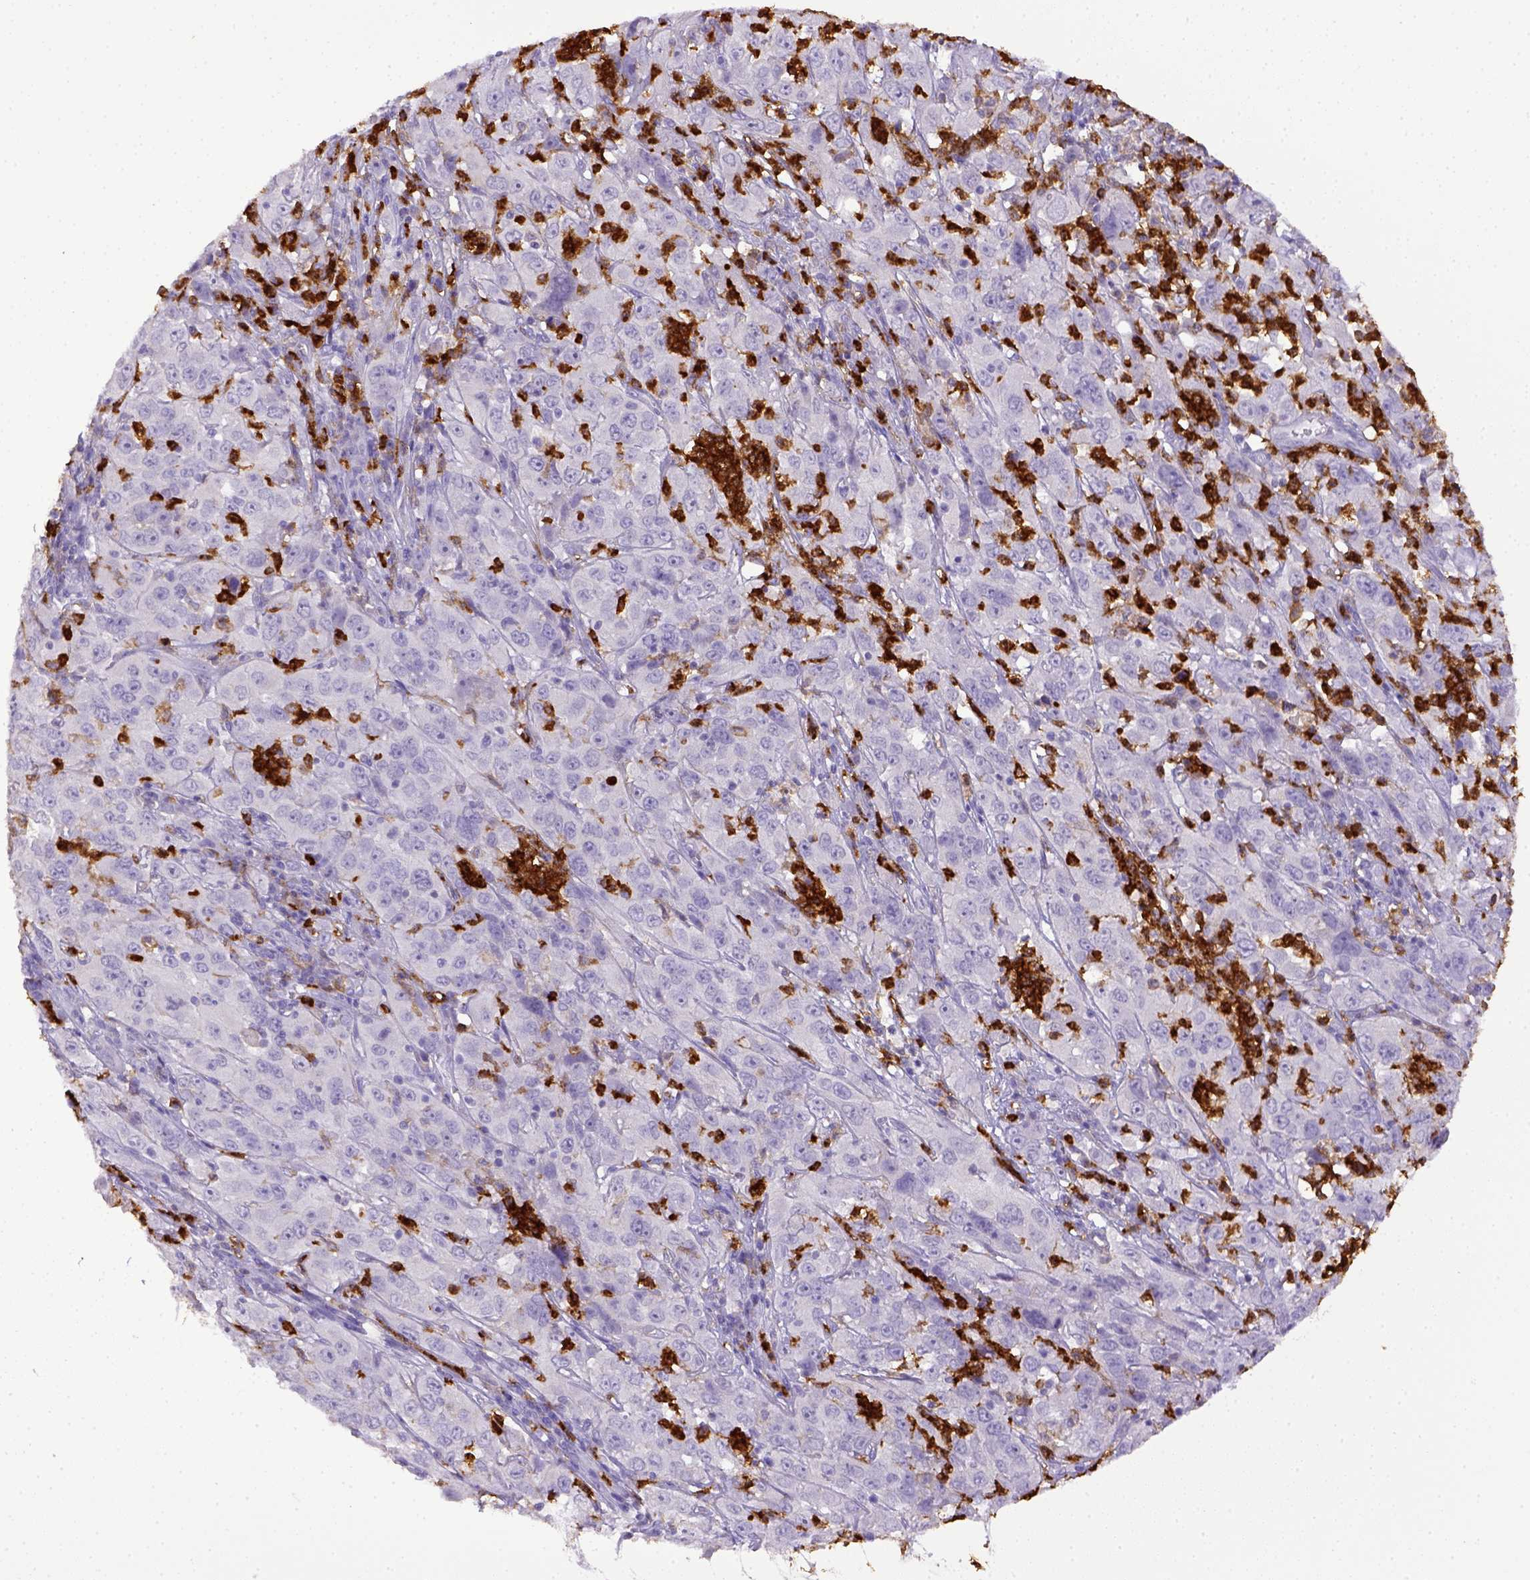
{"staining": {"intensity": "negative", "quantity": "none", "location": "none"}, "tissue": "cervical cancer", "cell_type": "Tumor cells", "image_type": "cancer", "snomed": [{"axis": "morphology", "description": "Squamous cell carcinoma, NOS"}, {"axis": "topography", "description": "Cervix"}], "caption": "DAB immunohistochemical staining of cervical squamous cell carcinoma exhibits no significant positivity in tumor cells. (DAB IHC, high magnification).", "gene": "ITGAM", "patient": {"sex": "female", "age": 32}}